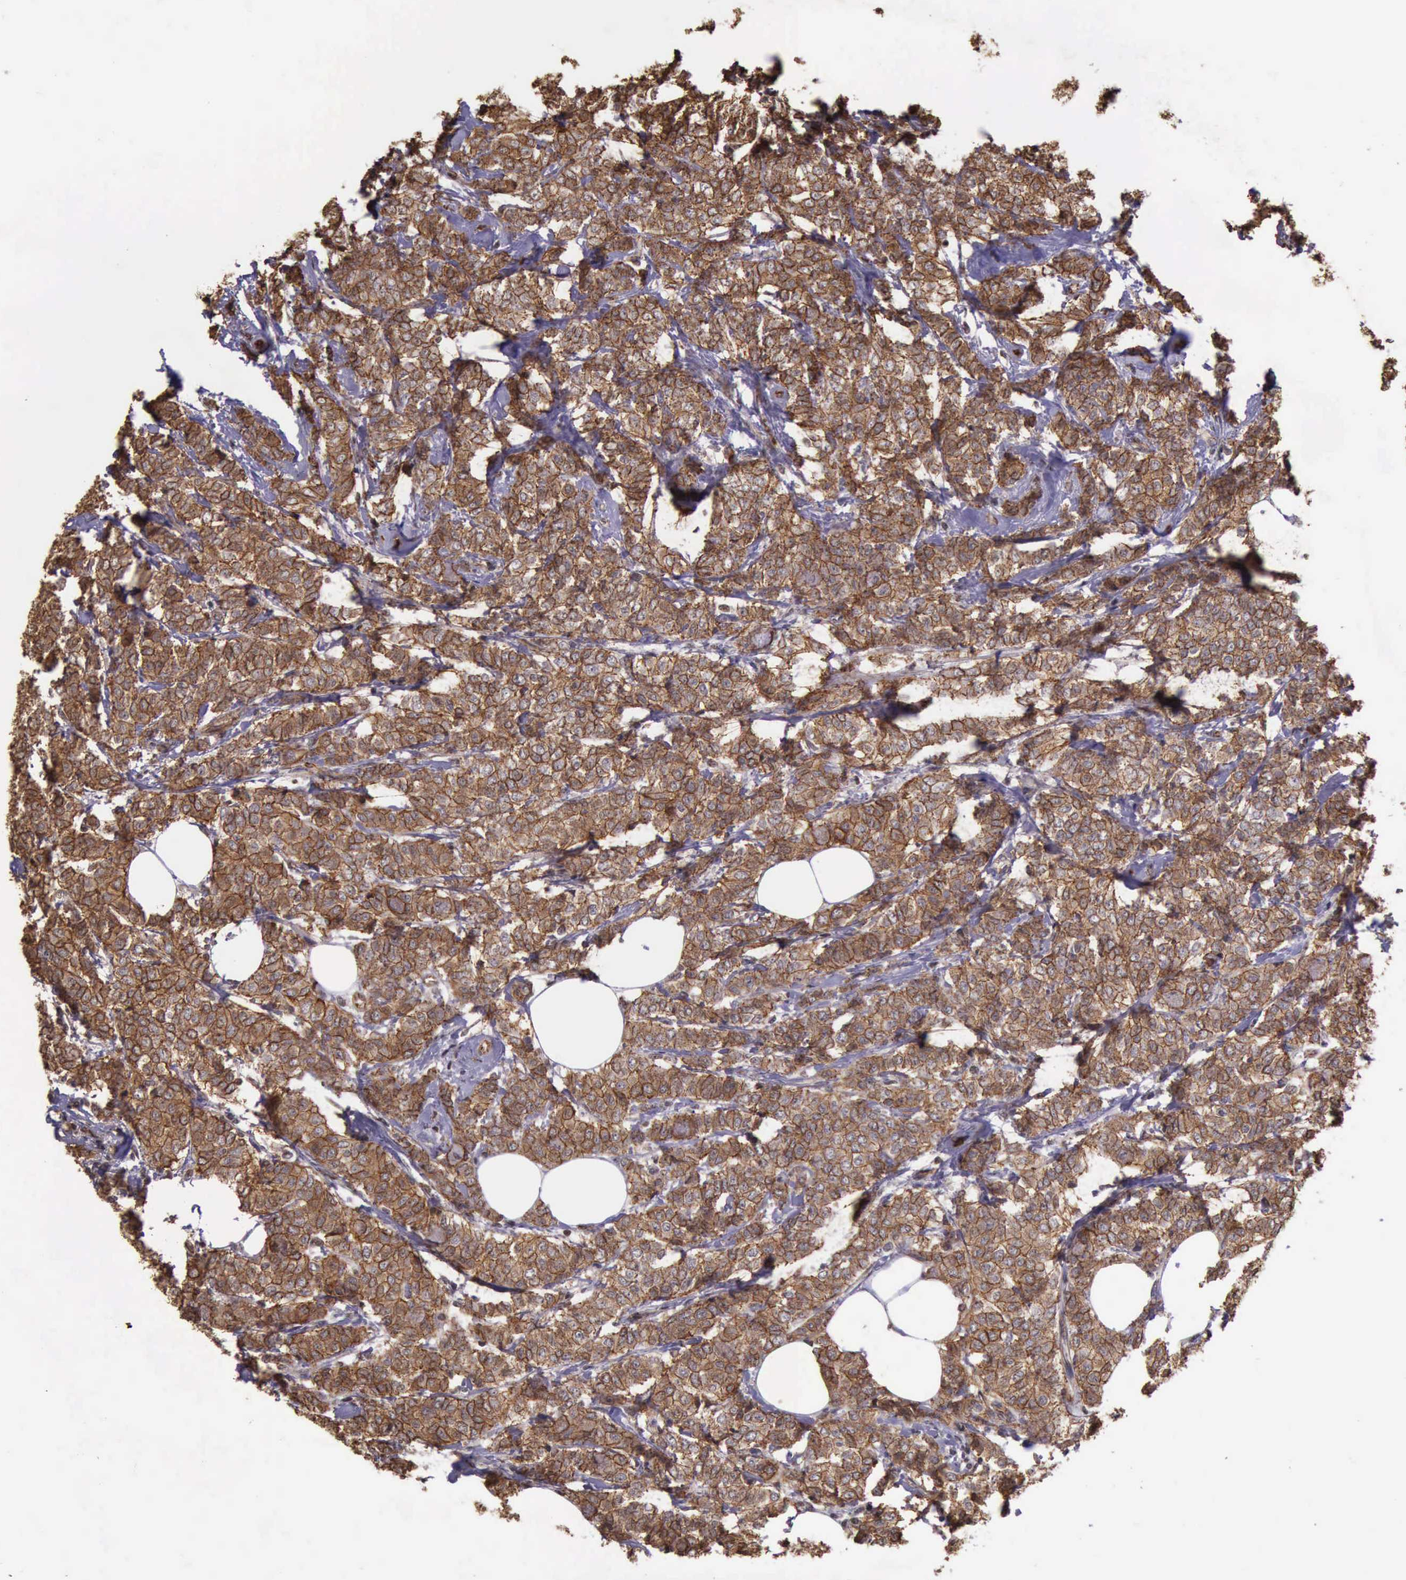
{"staining": {"intensity": "moderate", "quantity": ">75%", "location": "cytoplasmic/membranous"}, "tissue": "breast cancer", "cell_type": "Tumor cells", "image_type": "cancer", "snomed": [{"axis": "morphology", "description": "Lobular carcinoma"}, {"axis": "topography", "description": "Breast"}], "caption": "Immunohistochemistry staining of breast cancer, which exhibits medium levels of moderate cytoplasmic/membranous staining in about >75% of tumor cells indicating moderate cytoplasmic/membranous protein positivity. The staining was performed using DAB (brown) for protein detection and nuclei were counterstained in hematoxylin (blue).", "gene": "CTNNB1", "patient": {"sex": "female", "age": 60}}